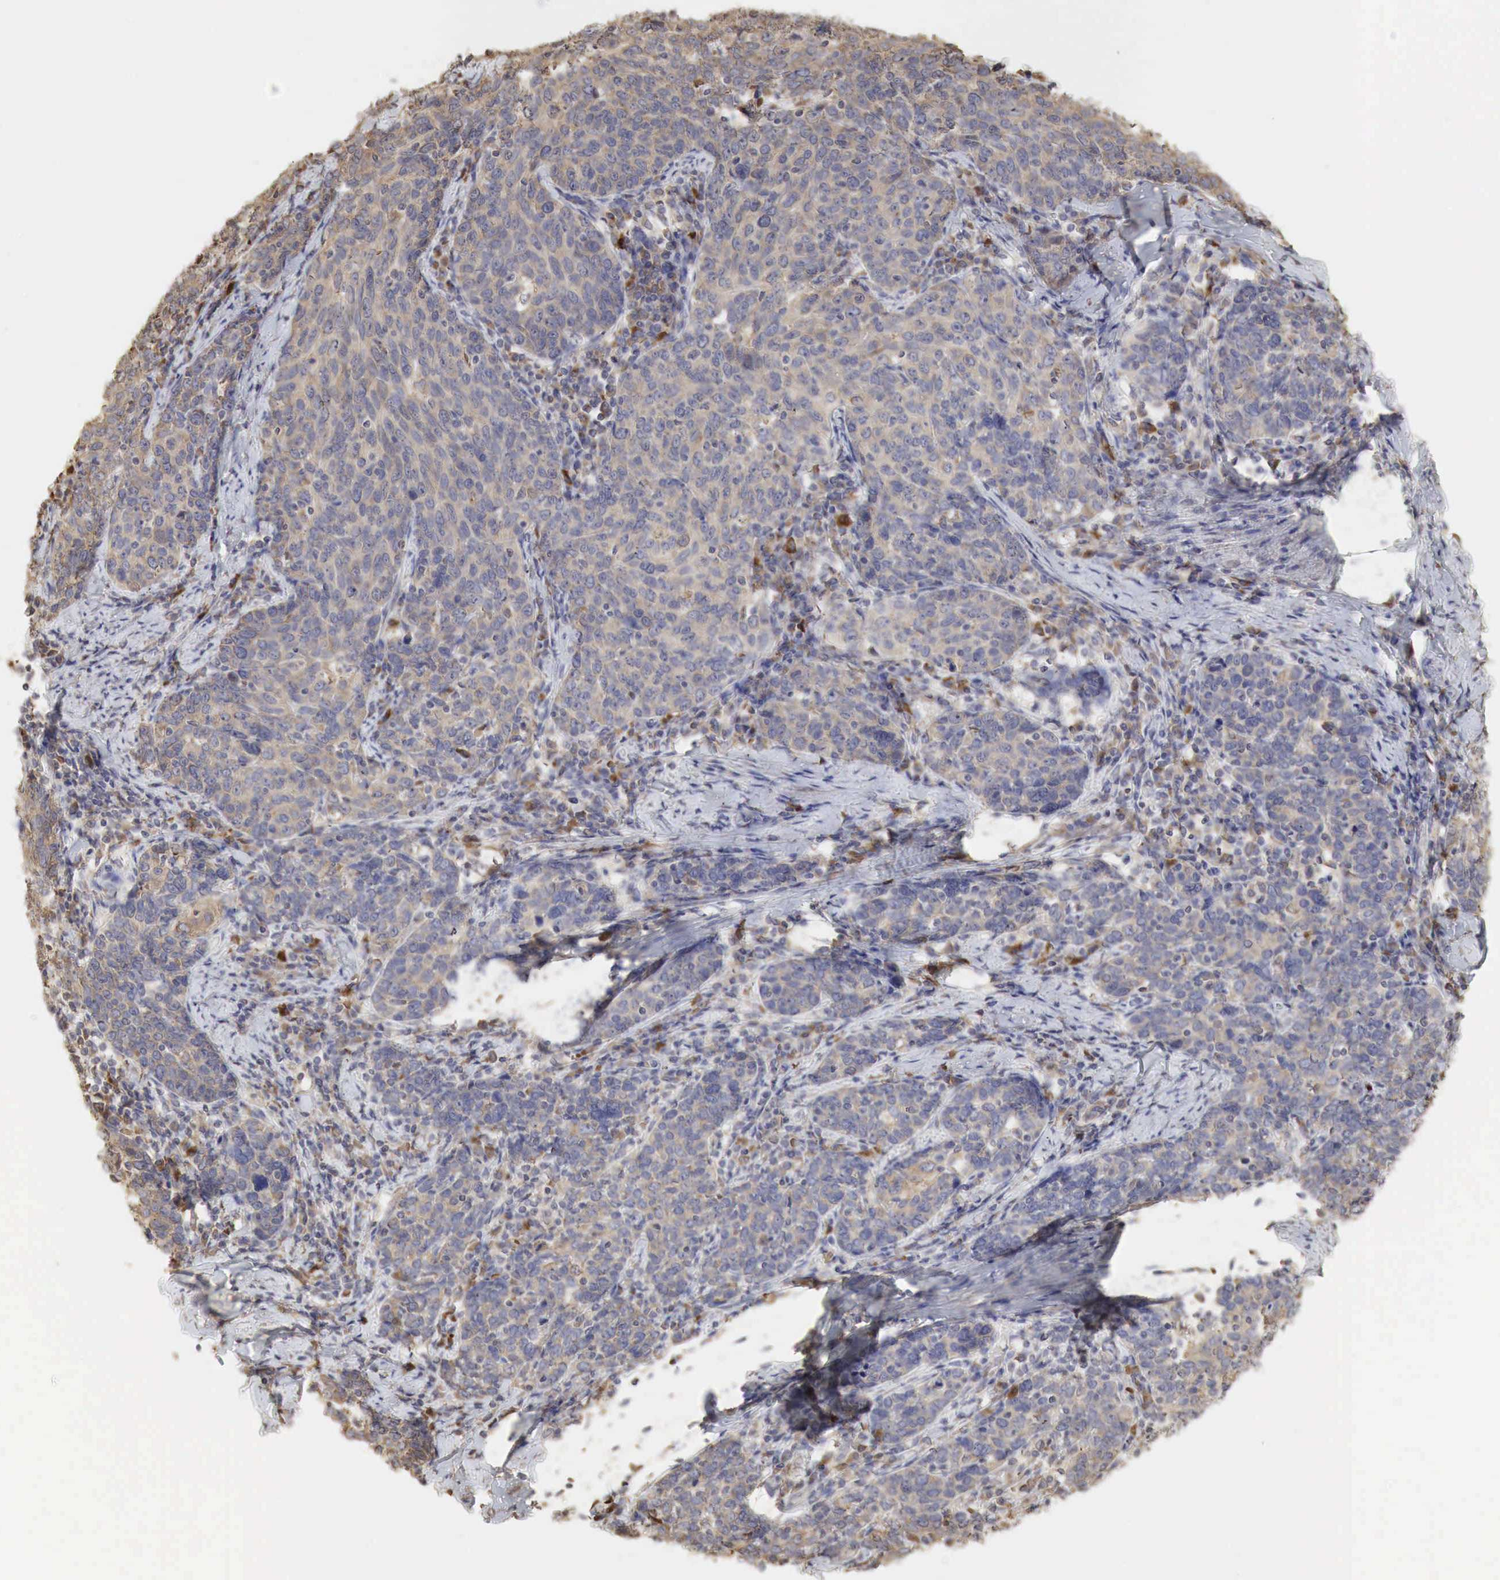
{"staining": {"intensity": "weak", "quantity": ">75%", "location": "cytoplasmic/membranous"}, "tissue": "cervical cancer", "cell_type": "Tumor cells", "image_type": "cancer", "snomed": [{"axis": "morphology", "description": "Squamous cell carcinoma, NOS"}, {"axis": "topography", "description": "Cervix"}], "caption": "Squamous cell carcinoma (cervical) stained for a protein (brown) shows weak cytoplasmic/membranous positive positivity in about >75% of tumor cells.", "gene": "PABPC5", "patient": {"sex": "female", "age": 41}}